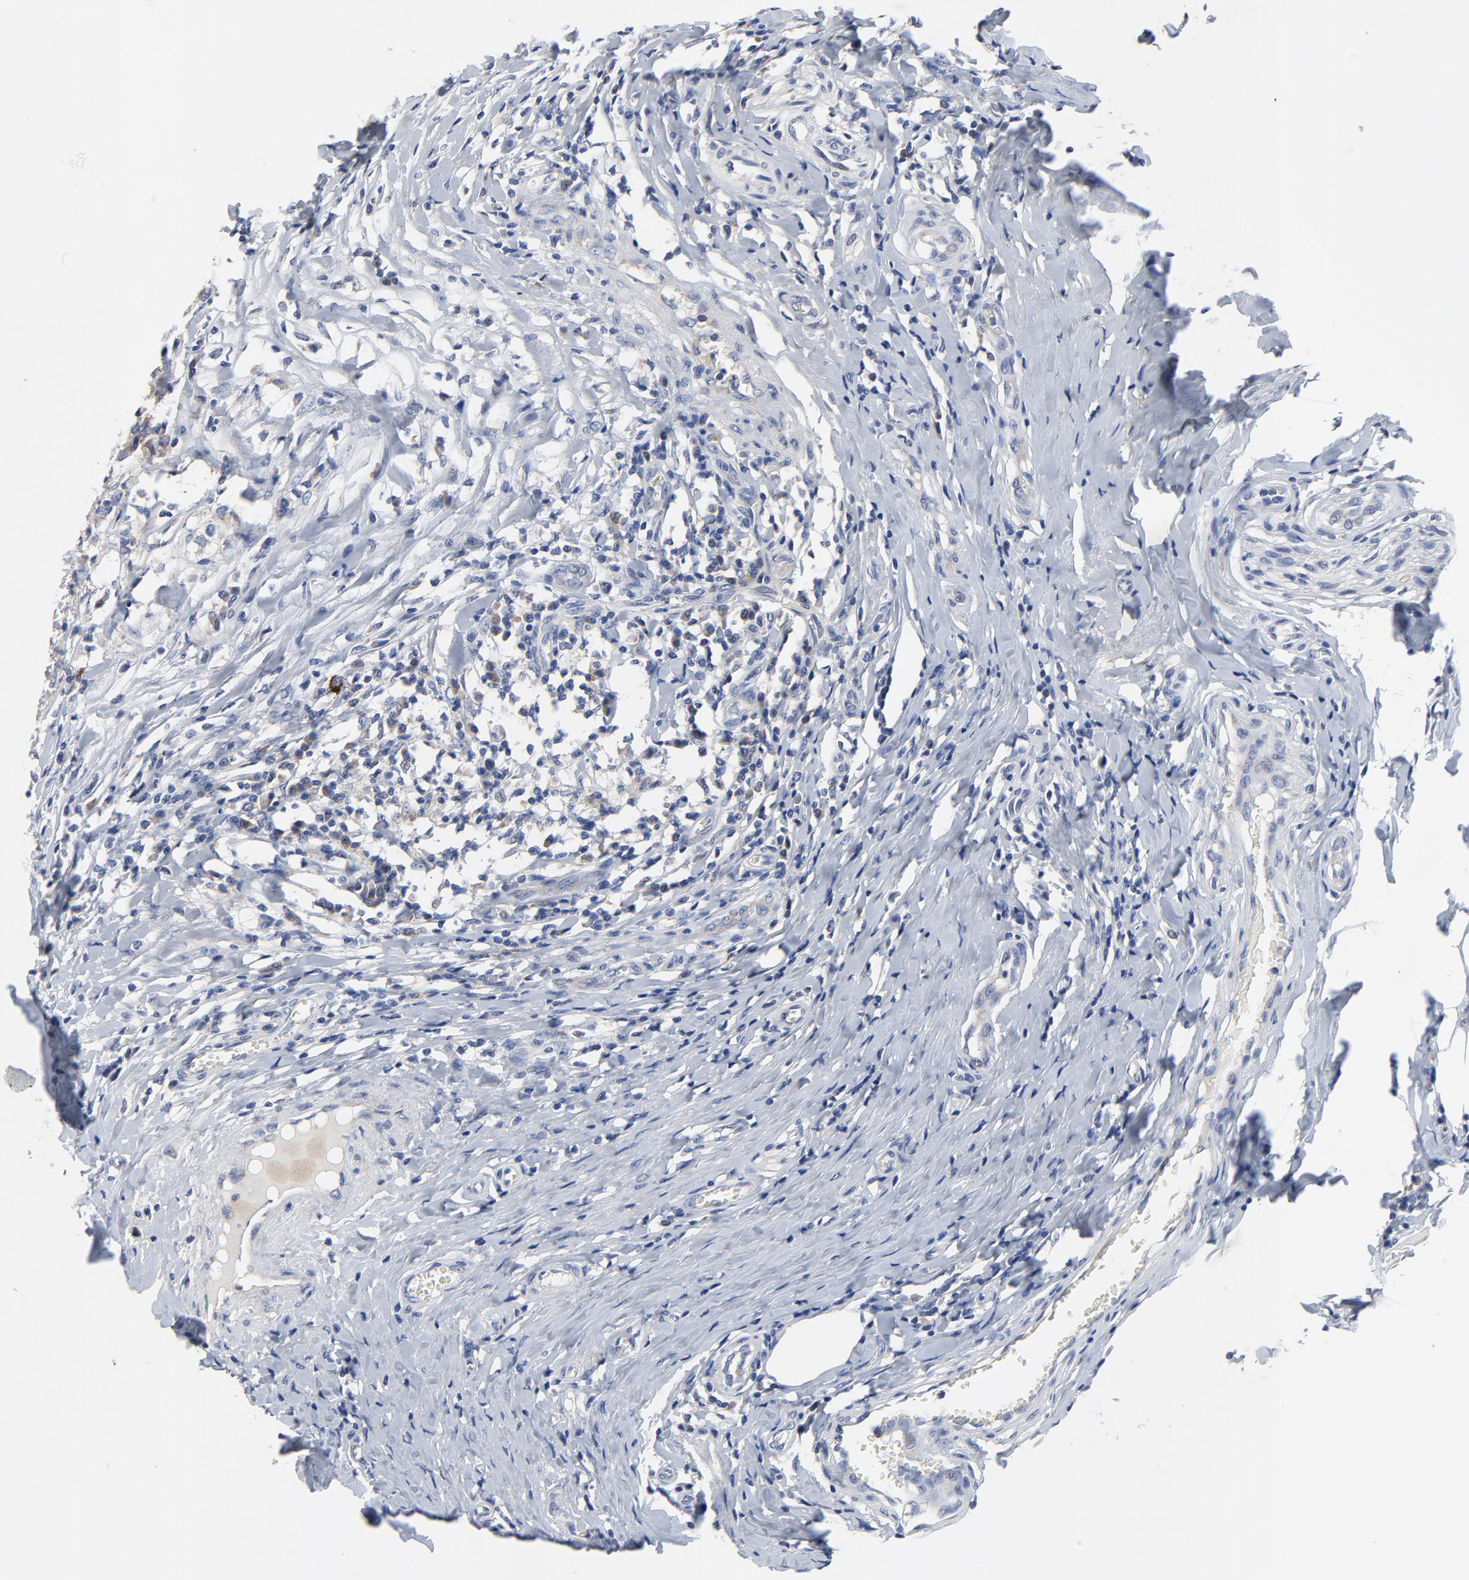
{"staining": {"intensity": "negative", "quantity": "none", "location": "none"}, "tissue": "testis cancer", "cell_type": "Tumor cells", "image_type": "cancer", "snomed": [{"axis": "morphology", "description": "Seminoma, NOS"}, {"axis": "topography", "description": "Testis"}], "caption": "A histopathology image of testis seminoma stained for a protein demonstrates no brown staining in tumor cells.", "gene": "VAV2", "patient": {"sex": "male", "age": 24}}